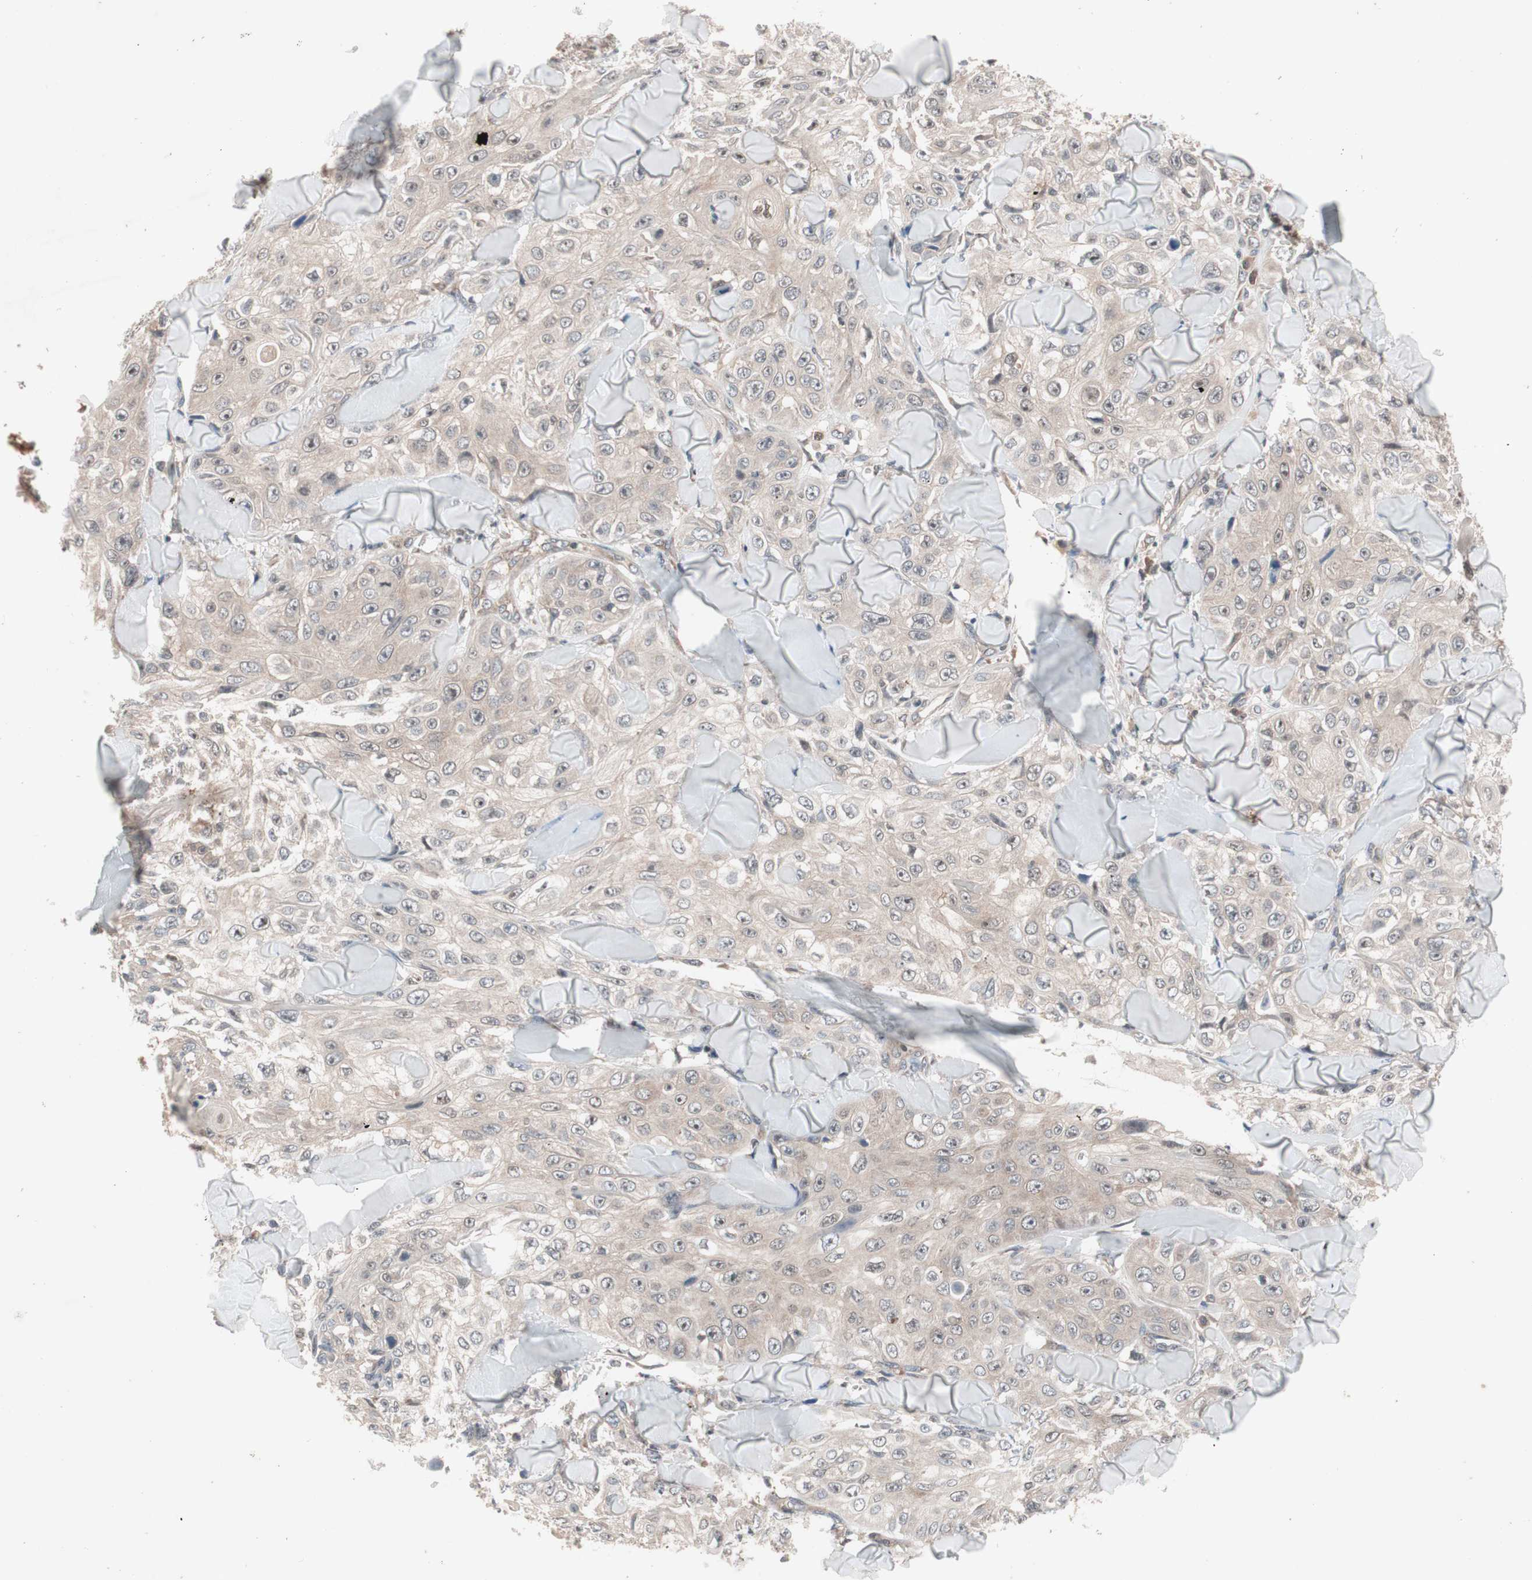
{"staining": {"intensity": "negative", "quantity": "none", "location": "none"}, "tissue": "skin cancer", "cell_type": "Tumor cells", "image_type": "cancer", "snomed": [{"axis": "morphology", "description": "Squamous cell carcinoma, NOS"}, {"axis": "topography", "description": "Skin"}], "caption": "There is no significant positivity in tumor cells of skin cancer. The staining was performed using DAB (3,3'-diaminobenzidine) to visualize the protein expression in brown, while the nuclei were stained in blue with hematoxylin (Magnification: 20x).", "gene": "IRS1", "patient": {"sex": "male", "age": 86}}